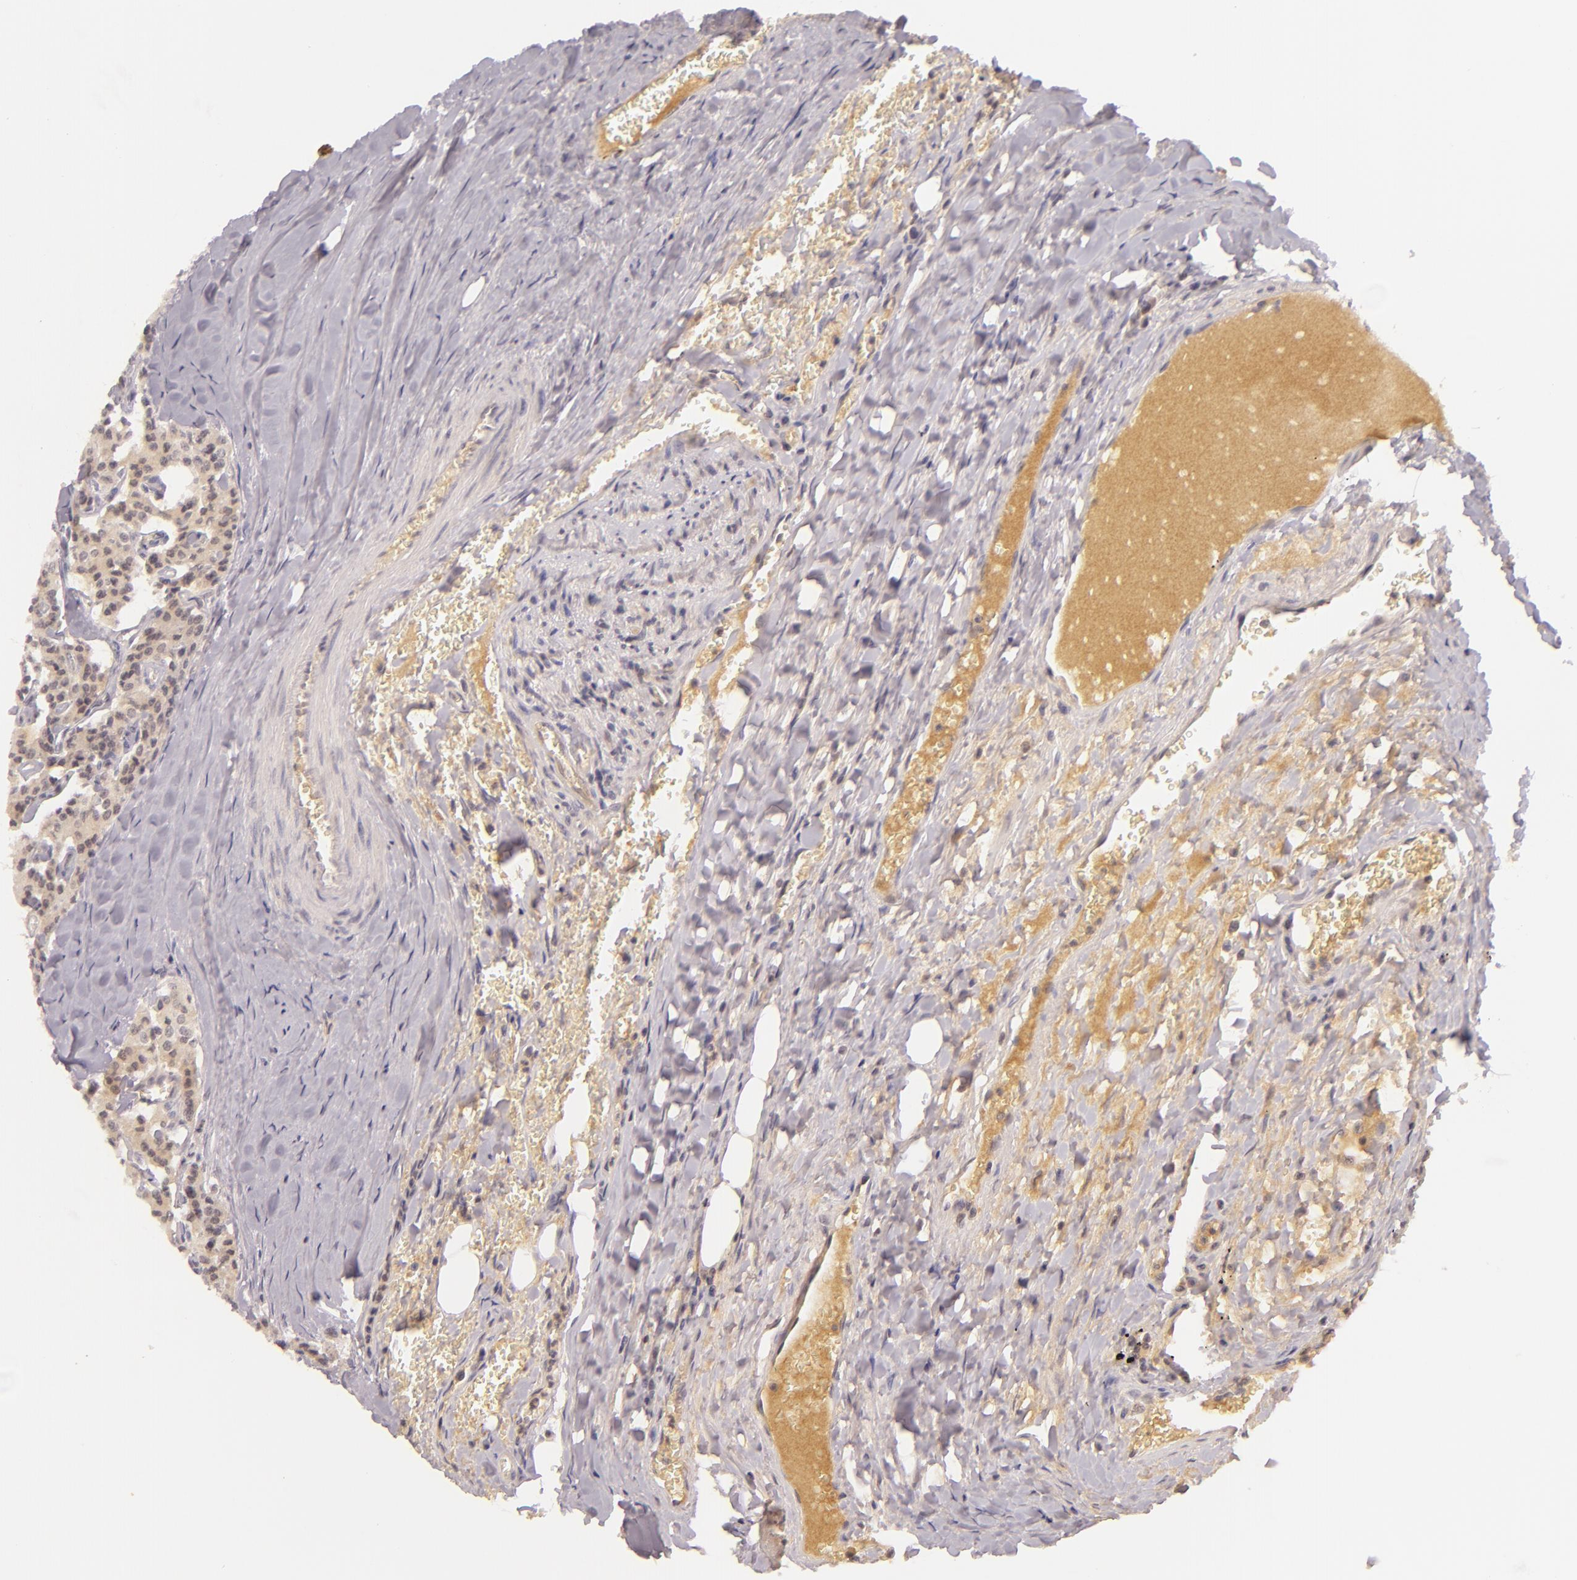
{"staining": {"intensity": "weak", "quantity": ">75%", "location": "cytoplasmic/membranous"}, "tissue": "carcinoid", "cell_type": "Tumor cells", "image_type": "cancer", "snomed": [{"axis": "morphology", "description": "Carcinoid, malignant, NOS"}, {"axis": "topography", "description": "Bronchus"}], "caption": "This is an image of immunohistochemistry (IHC) staining of carcinoid (malignant), which shows weak expression in the cytoplasmic/membranous of tumor cells.", "gene": "CASP8", "patient": {"sex": "male", "age": 55}}